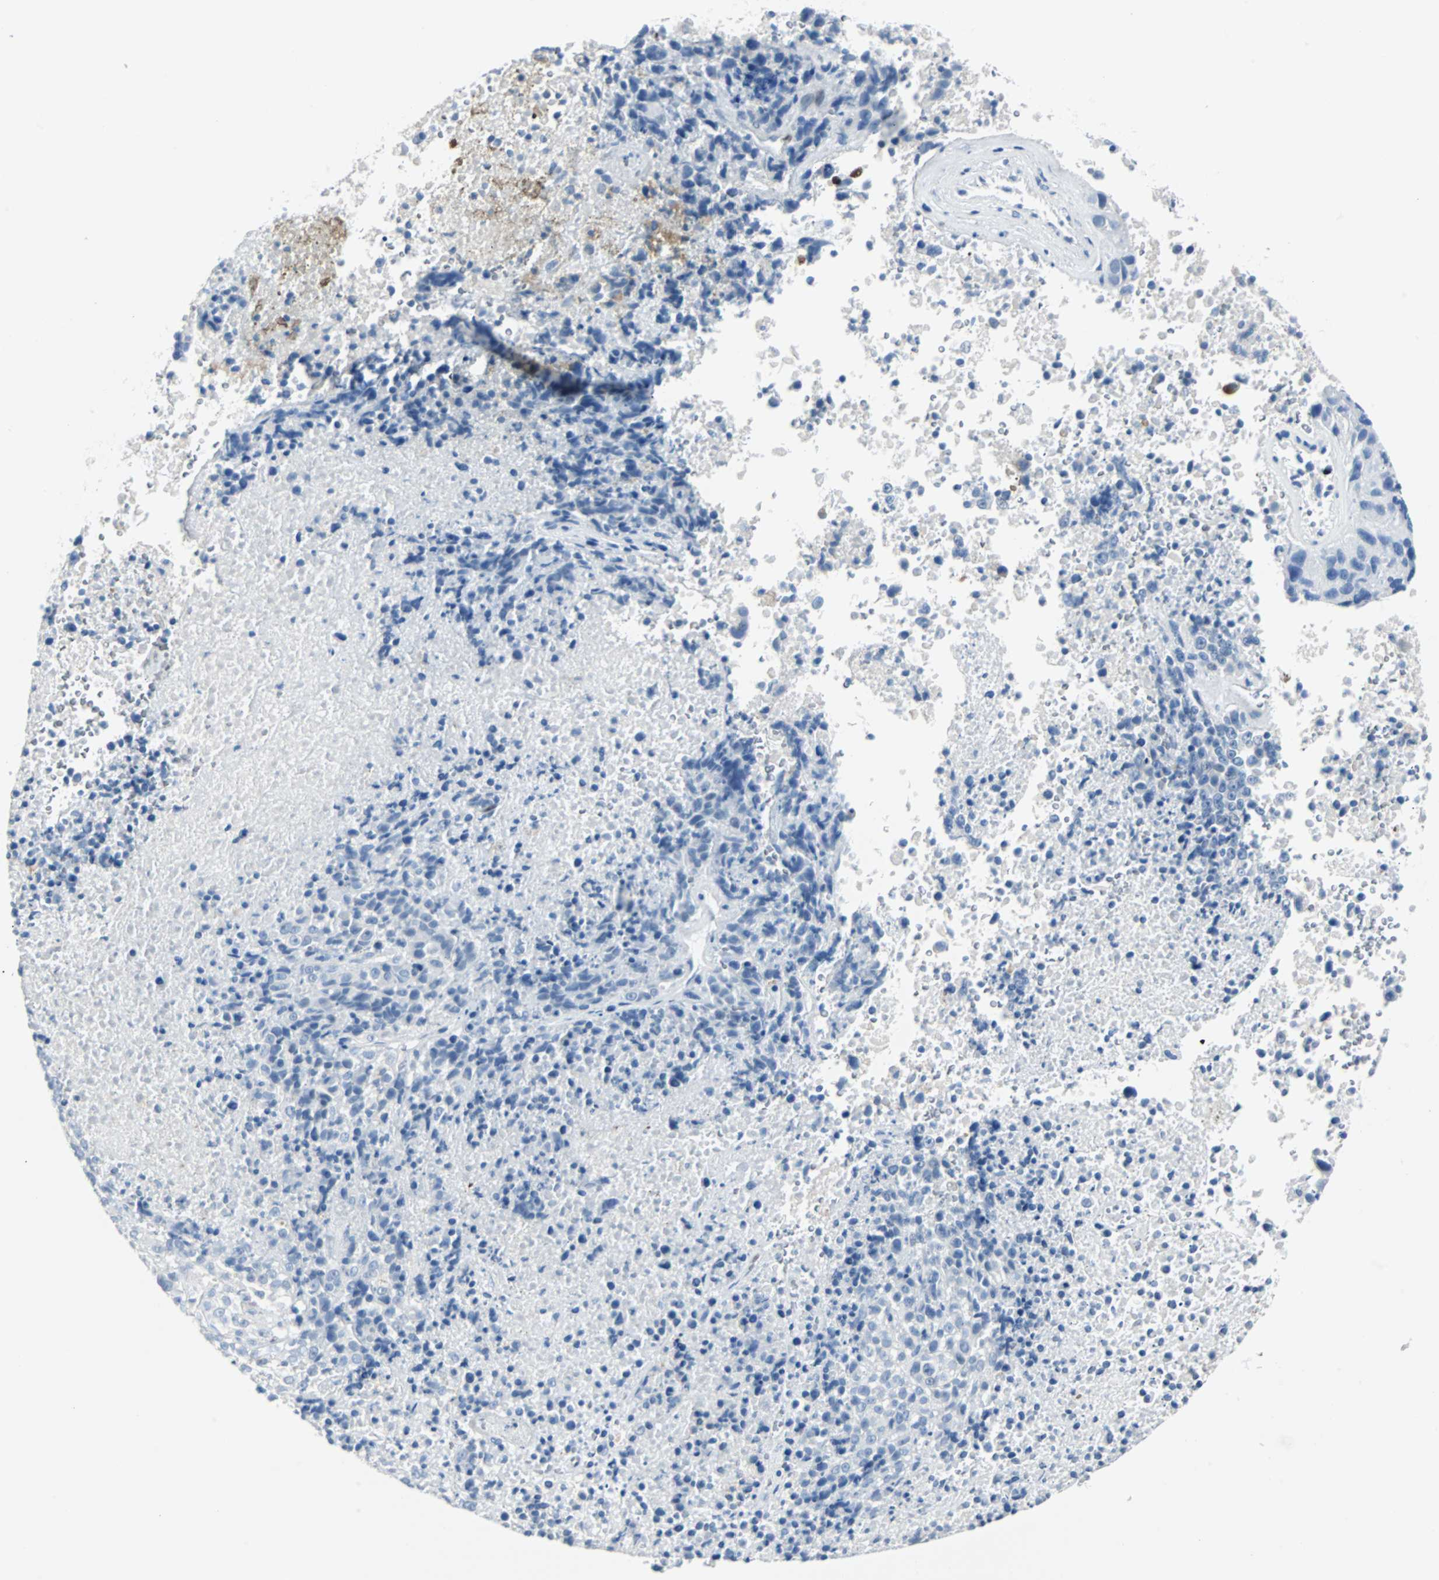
{"staining": {"intensity": "negative", "quantity": "none", "location": "none"}, "tissue": "melanoma", "cell_type": "Tumor cells", "image_type": "cancer", "snomed": [{"axis": "morphology", "description": "Malignant melanoma, Metastatic site"}, {"axis": "topography", "description": "Cerebral cortex"}], "caption": "Human melanoma stained for a protein using immunohistochemistry shows no staining in tumor cells.", "gene": "IL33", "patient": {"sex": "female", "age": 52}}